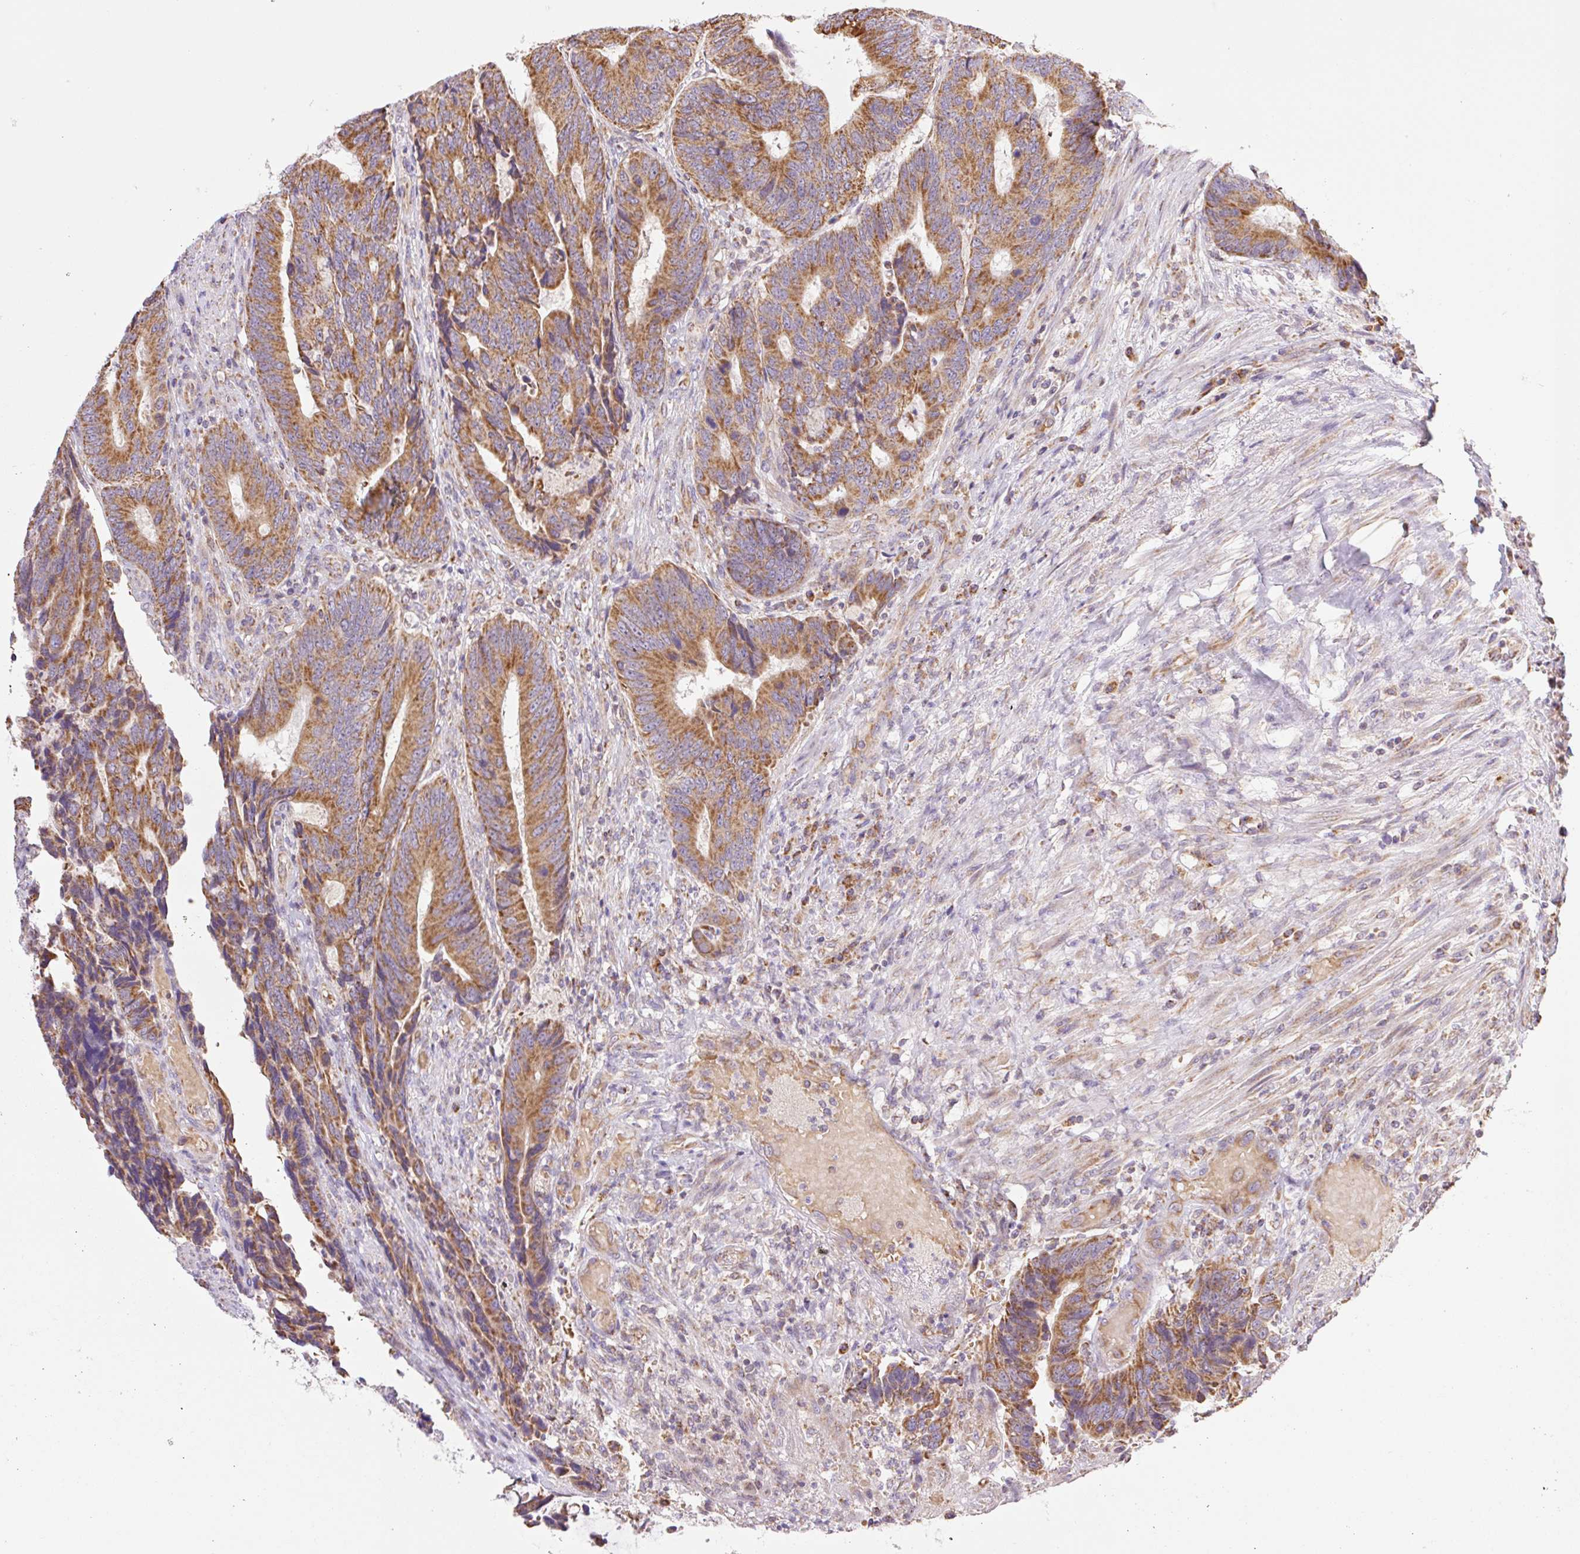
{"staining": {"intensity": "moderate", "quantity": ">75%", "location": "cytoplasmic/membranous"}, "tissue": "colorectal cancer", "cell_type": "Tumor cells", "image_type": "cancer", "snomed": [{"axis": "morphology", "description": "Adenocarcinoma, NOS"}, {"axis": "topography", "description": "Colon"}], "caption": "A brown stain highlights moderate cytoplasmic/membranous expression of a protein in human adenocarcinoma (colorectal) tumor cells.", "gene": "GOSR2", "patient": {"sex": "male", "age": 87}}